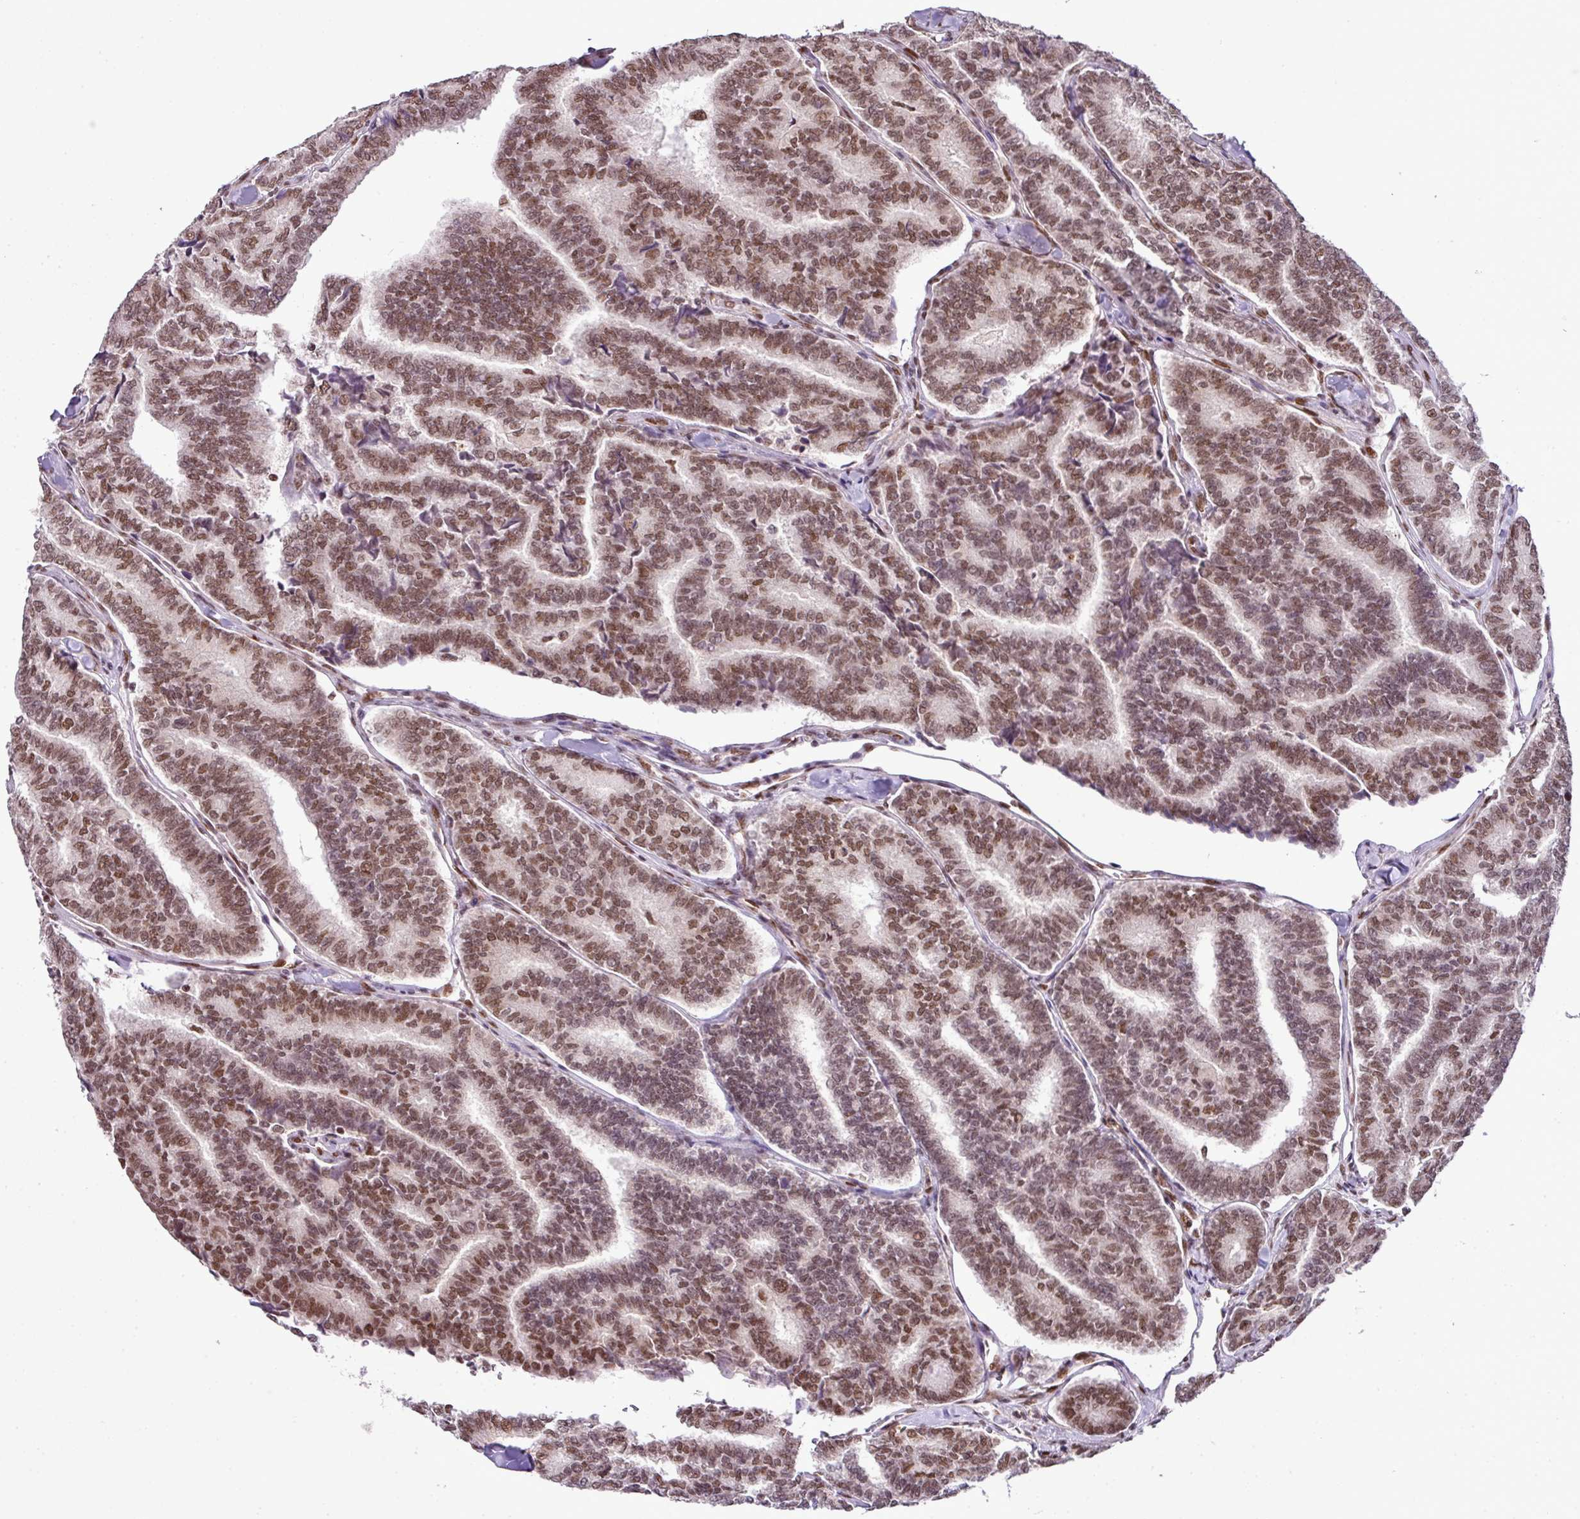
{"staining": {"intensity": "moderate", "quantity": ">75%", "location": "nuclear"}, "tissue": "thyroid cancer", "cell_type": "Tumor cells", "image_type": "cancer", "snomed": [{"axis": "morphology", "description": "Papillary adenocarcinoma, NOS"}, {"axis": "topography", "description": "Thyroid gland"}], "caption": "Human thyroid papillary adenocarcinoma stained with a protein marker displays moderate staining in tumor cells.", "gene": "PGAP4", "patient": {"sex": "female", "age": 35}}